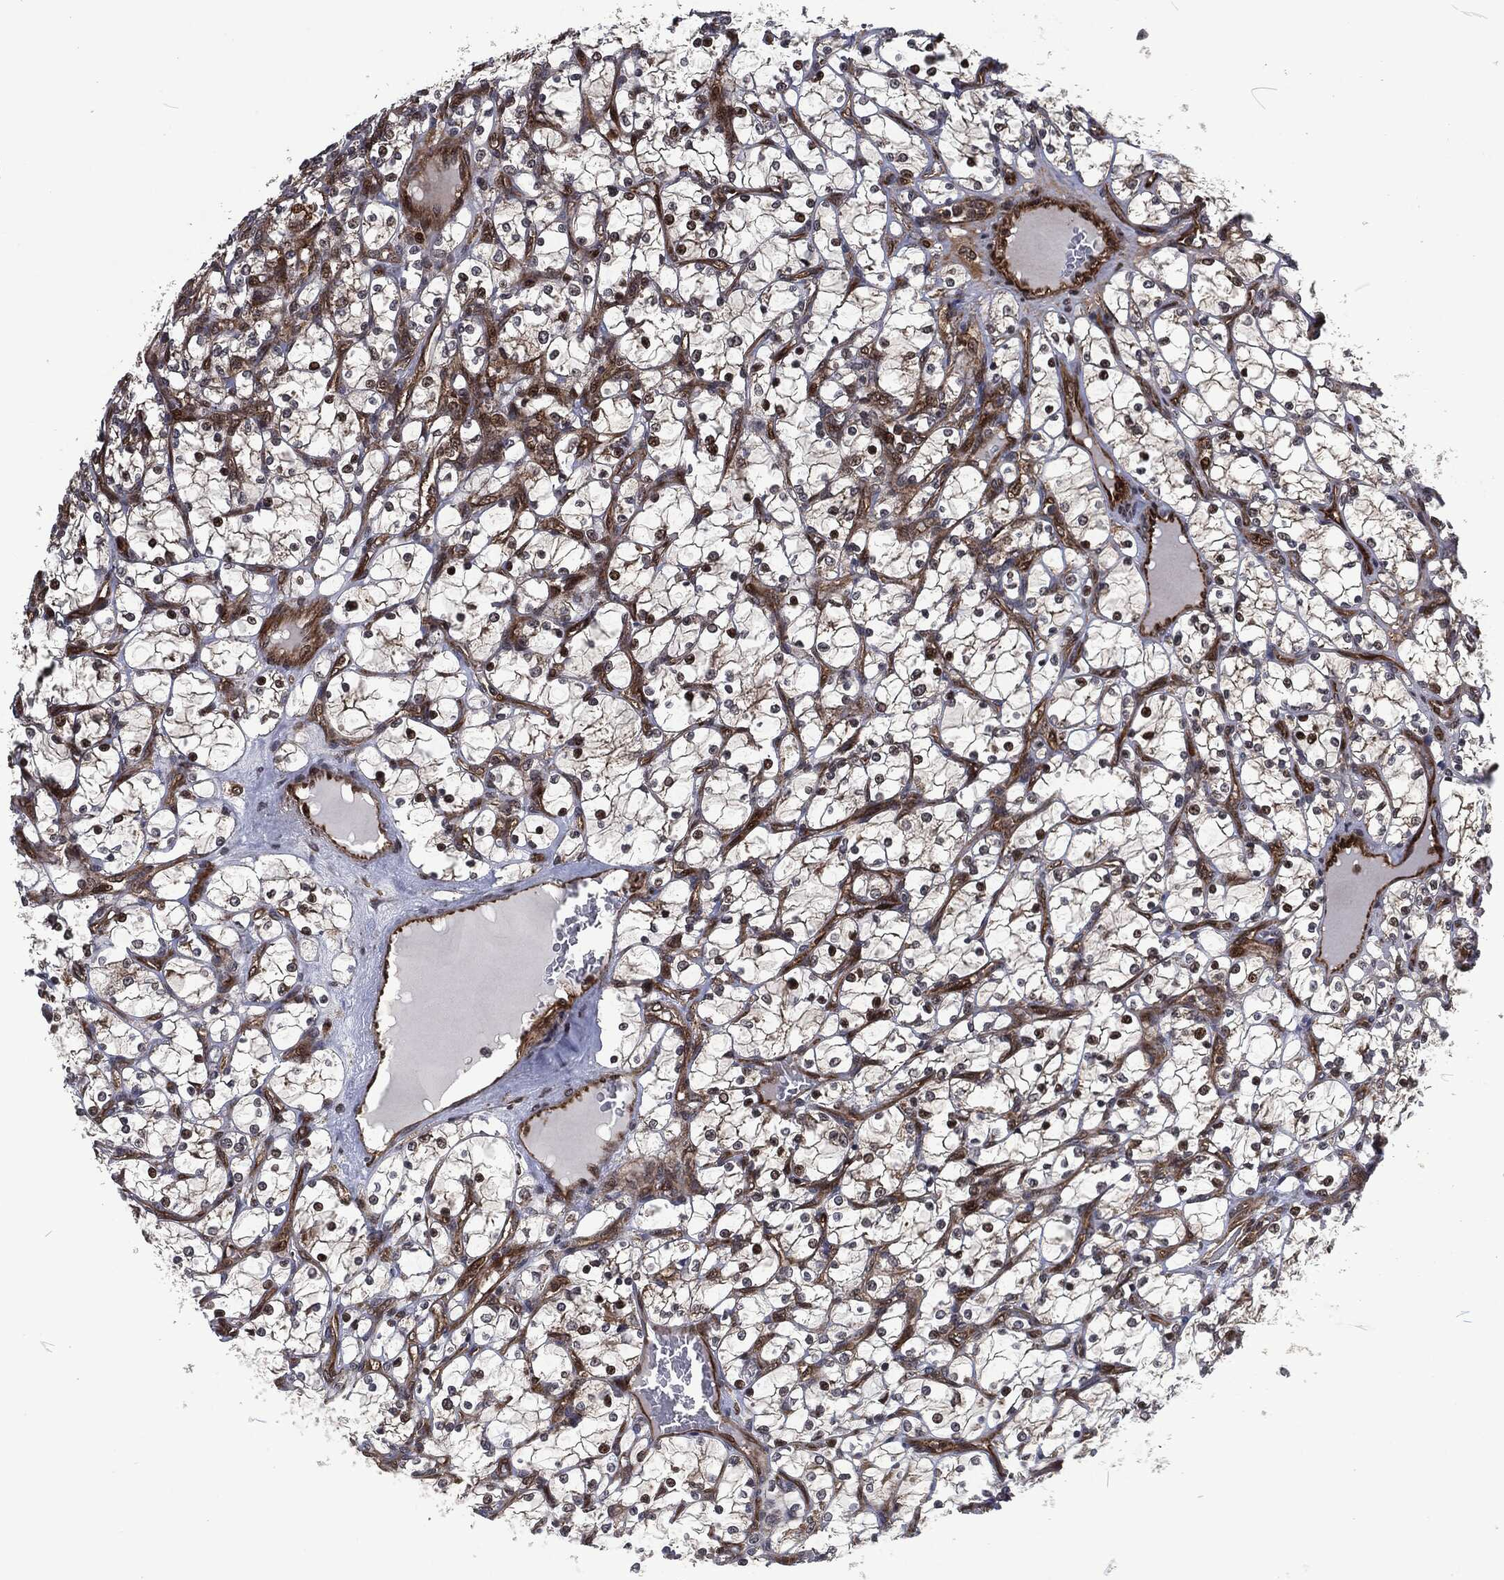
{"staining": {"intensity": "weak", "quantity": "25%-75%", "location": "cytoplasmic/membranous"}, "tissue": "renal cancer", "cell_type": "Tumor cells", "image_type": "cancer", "snomed": [{"axis": "morphology", "description": "Adenocarcinoma, NOS"}, {"axis": "topography", "description": "Kidney"}], "caption": "This histopathology image displays immunohistochemistry (IHC) staining of renal cancer, with low weak cytoplasmic/membranous positivity in approximately 25%-75% of tumor cells.", "gene": "CMPK2", "patient": {"sex": "female", "age": 69}}